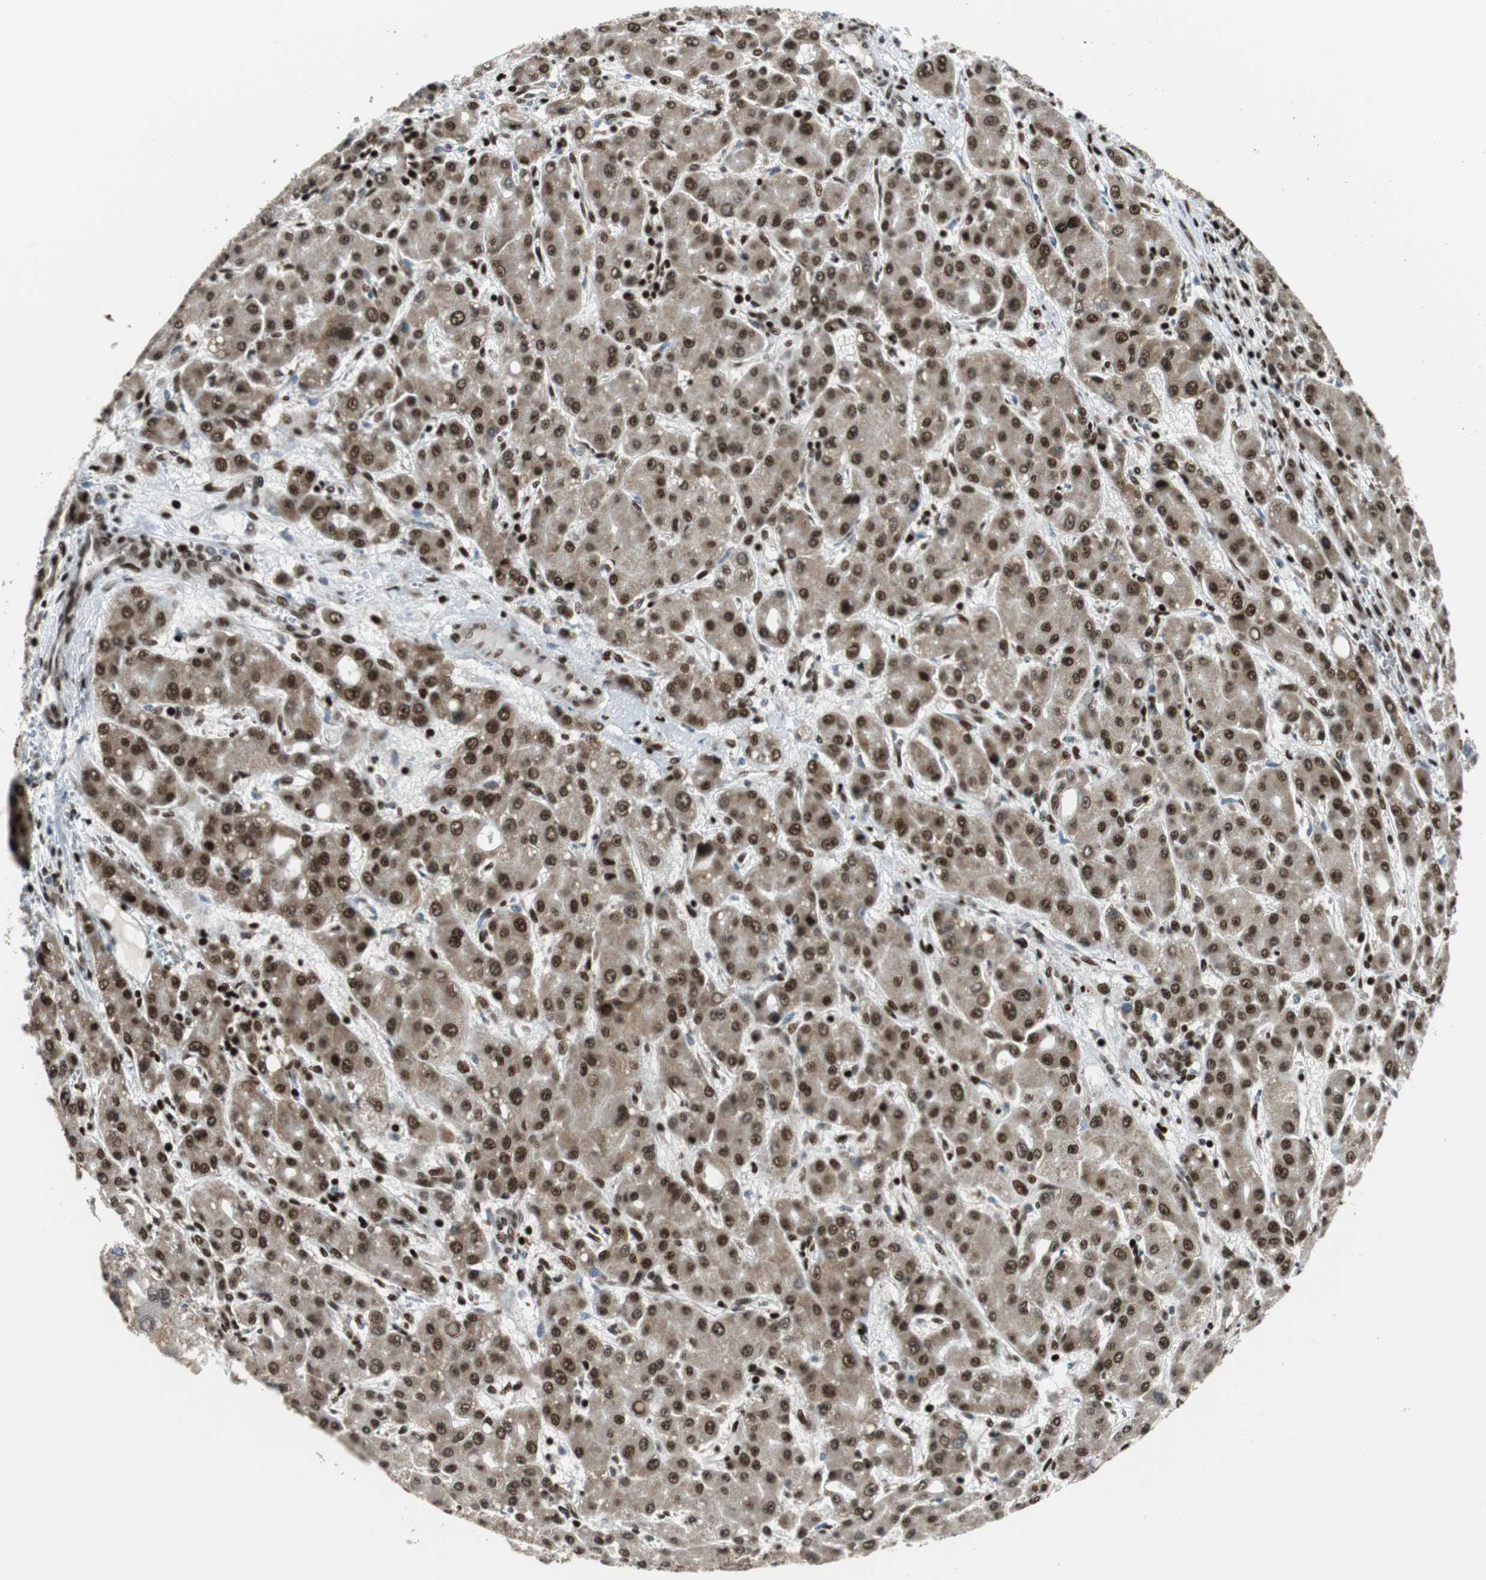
{"staining": {"intensity": "strong", "quantity": ">75%", "location": "nuclear"}, "tissue": "liver cancer", "cell_type": "Tumor cells", "image_type": "cancer", "snomed": [{"axis": "morphology", "description": "Carcinoma, Hepatocellular, NOS"}, {"axis": "topography", "description": "Liver"}], "caption": "The immunohistochemical stain shows strong nuclear staining in tumor cells of liver cancer (hepatocellular carcinoma) tissue.", "gene": "HDAC1", "patient": {"sex": "male", "age": 55}}